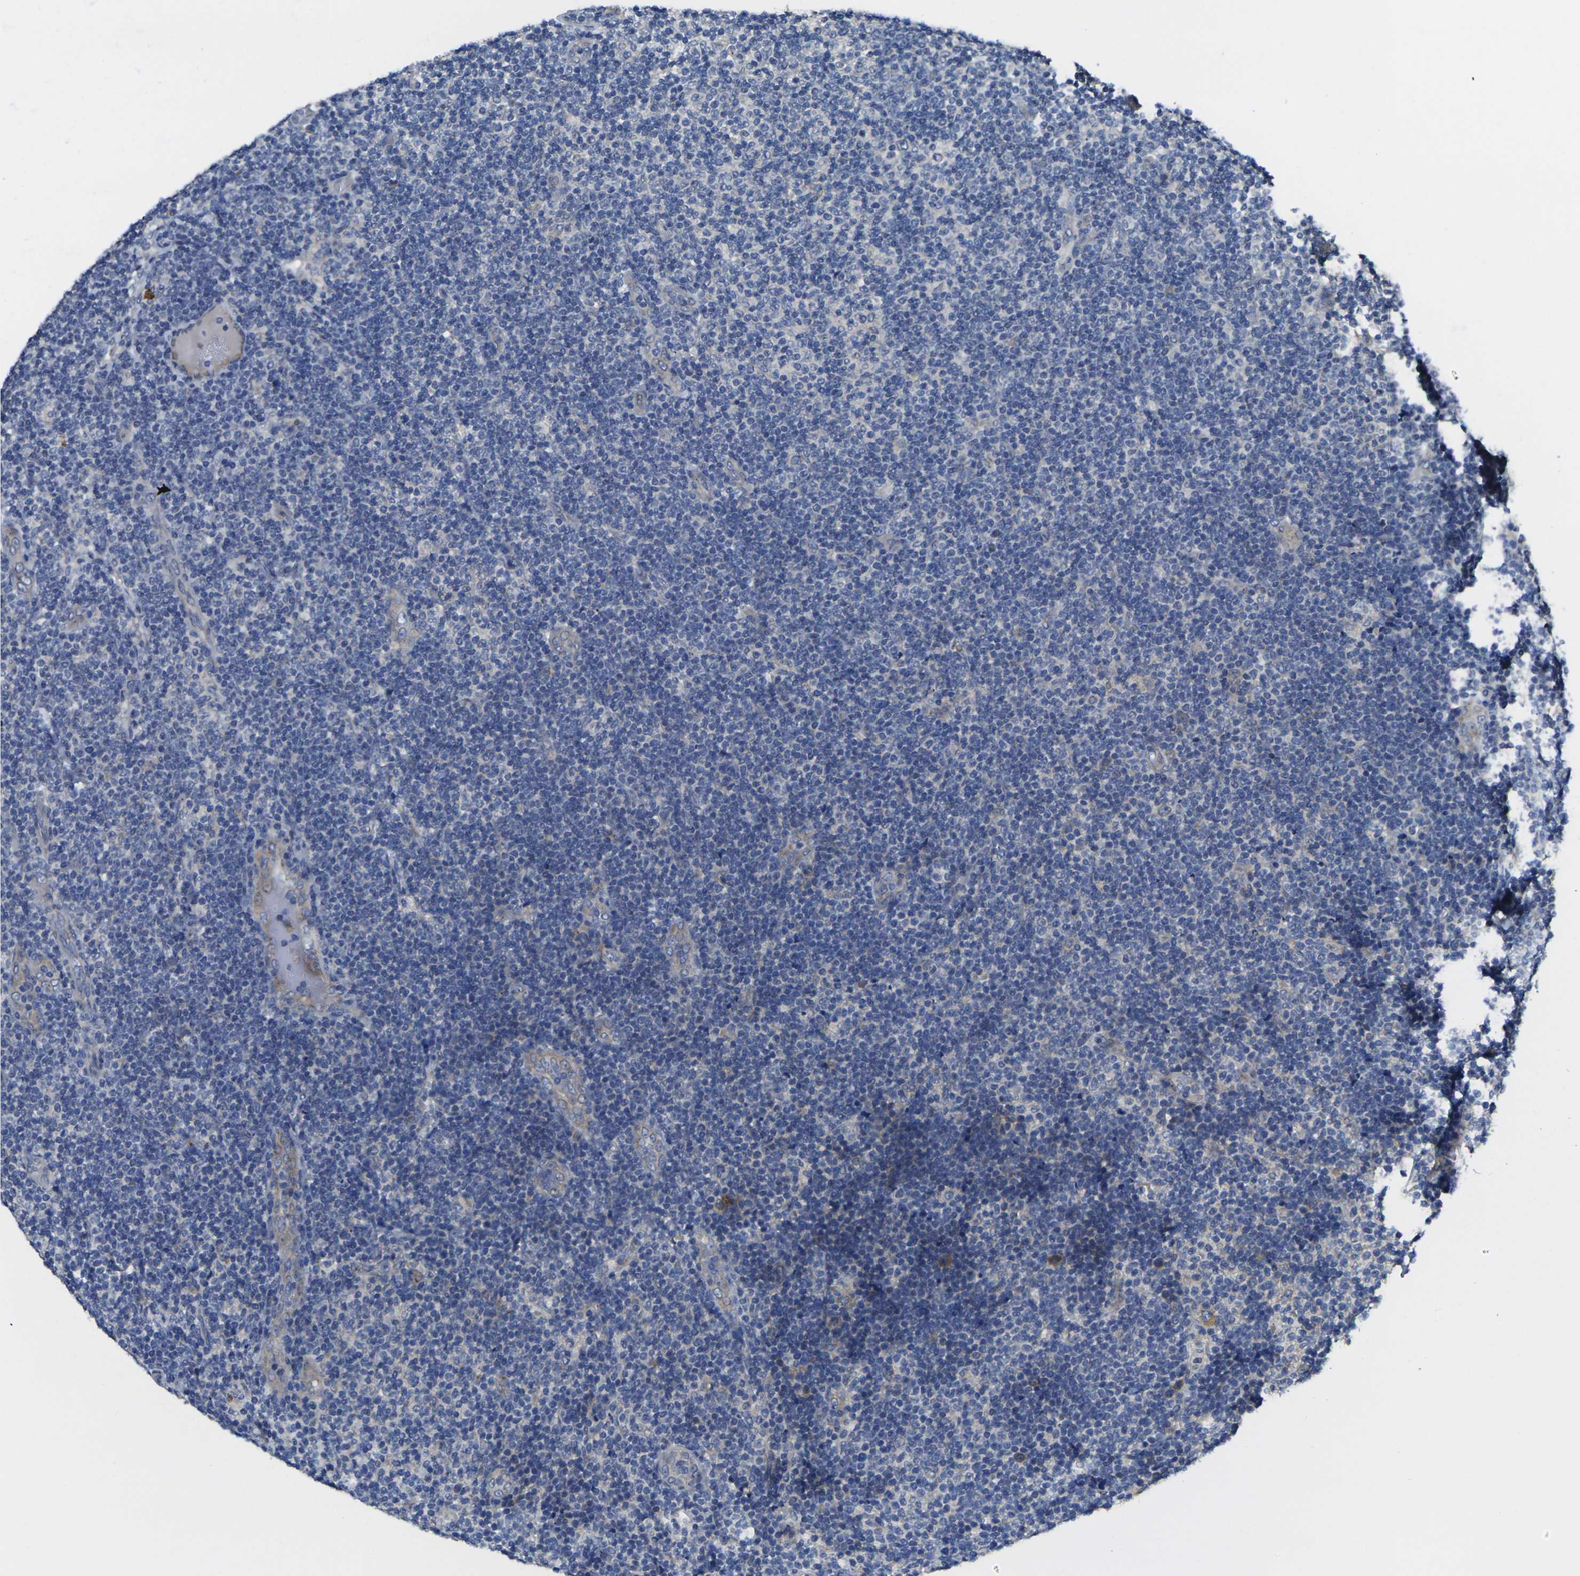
{"staining": {"intensity": "moderate", "quantity": "<25%", "location": "cytoplasmic/membranous"}, "tissue": "lymphoma", "cell_type": "Tumor cells", "image_type": "cancer", "snomed": [{"axis": "morphology", "description": "Malignant lymphoma, non-Hodgkin's type, Low grade"}, {"axis": "topography", "description": "Lymph node"}], "caption": "Protein staining of low-grade malignant lymphoma, non-Hodgkin's type tissue displays moderate cytoplasmic/membranous staining in about <25% of tumor cells.", "gene": "GNA12", "patient": {"sex": "male", "age": 83}}